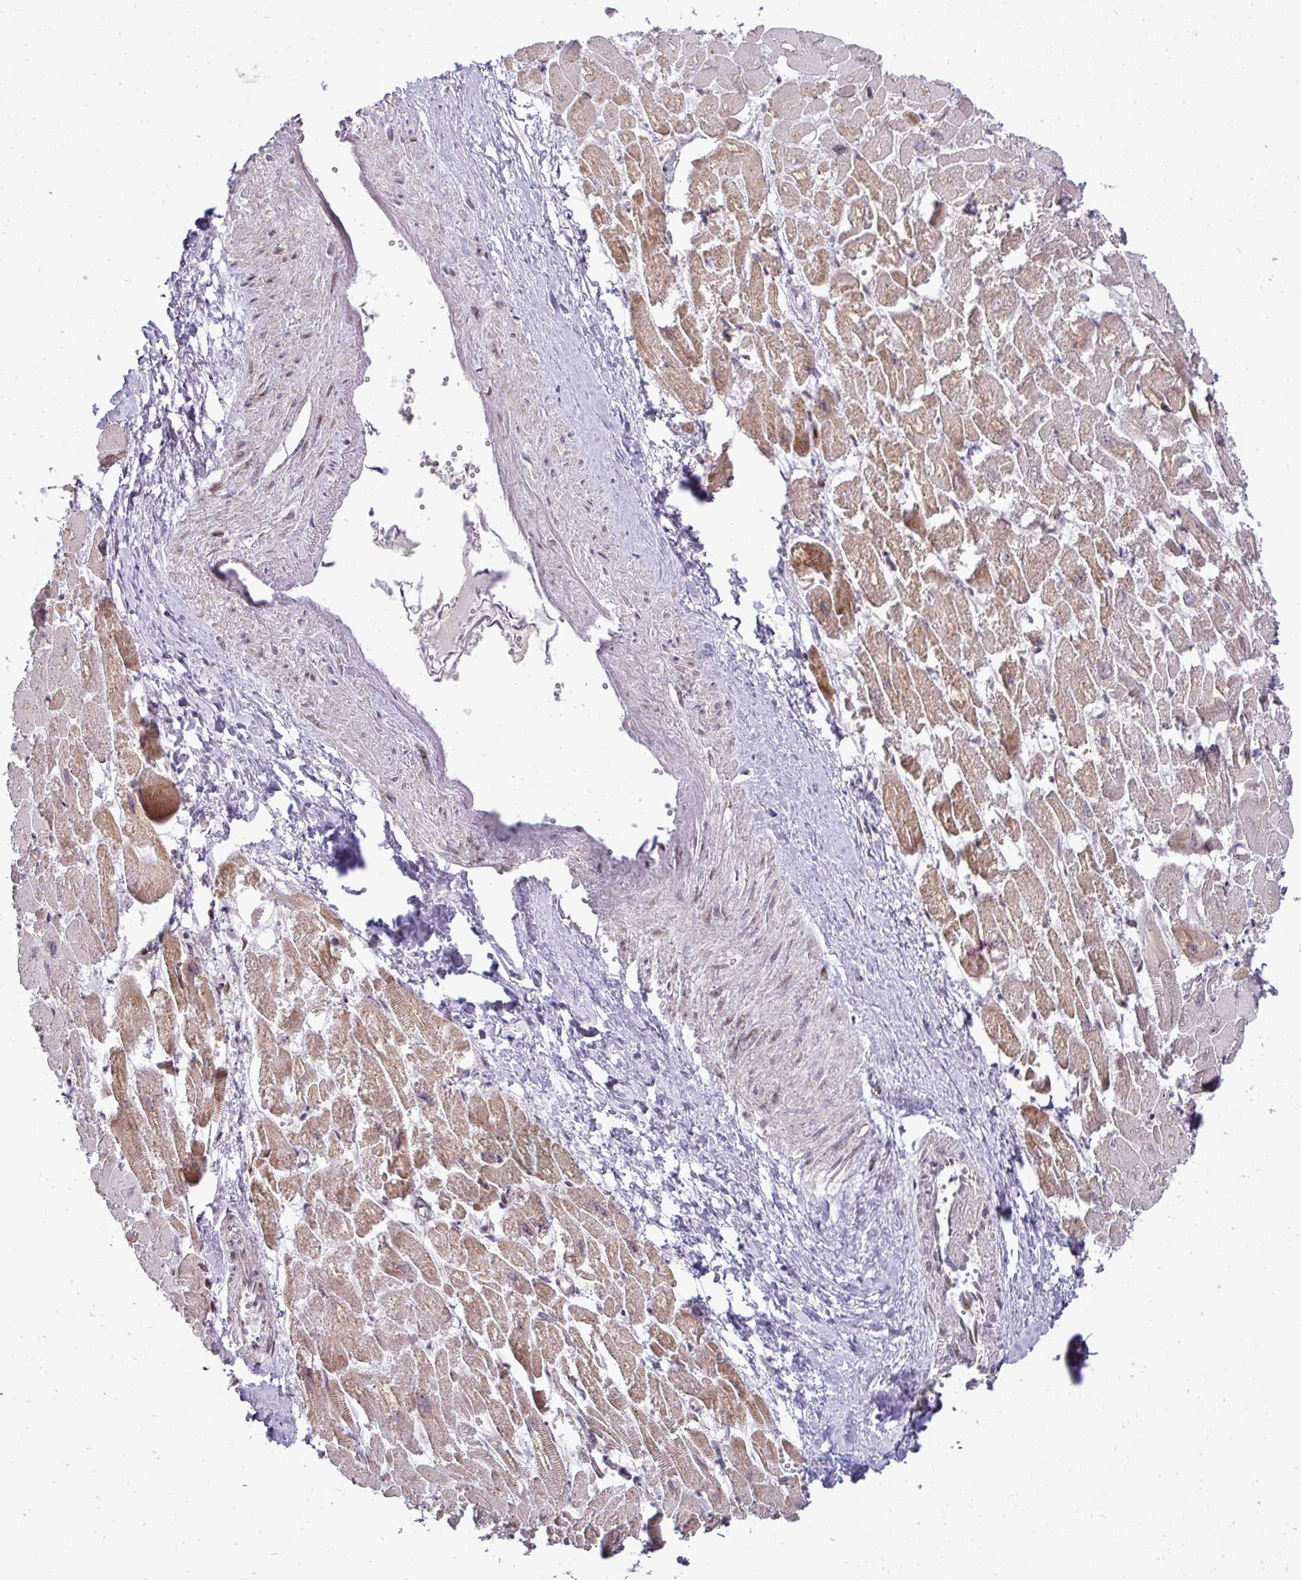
{"staining": {"intensity": "moderate", "quantity": ">75%", "location": "cytoplasmic/membranous"}, "tissue": "heart muscle", "cell_type": "Cardiomyocytes", "image_type": "normal", "snomed": [{"axis": "morphology", "description": "Normal tissue, NOS"}, {"axis": "topography", "description": "Heart"}], "caption": "The histopathology image shows staining of unremarkable heart muscle, revealing moderate cytoplasmic/membranous protein expression (brown color) within cardiomyocytes.", "gene": "MAZ", "patient": {"sex": "male", "age": 54}}